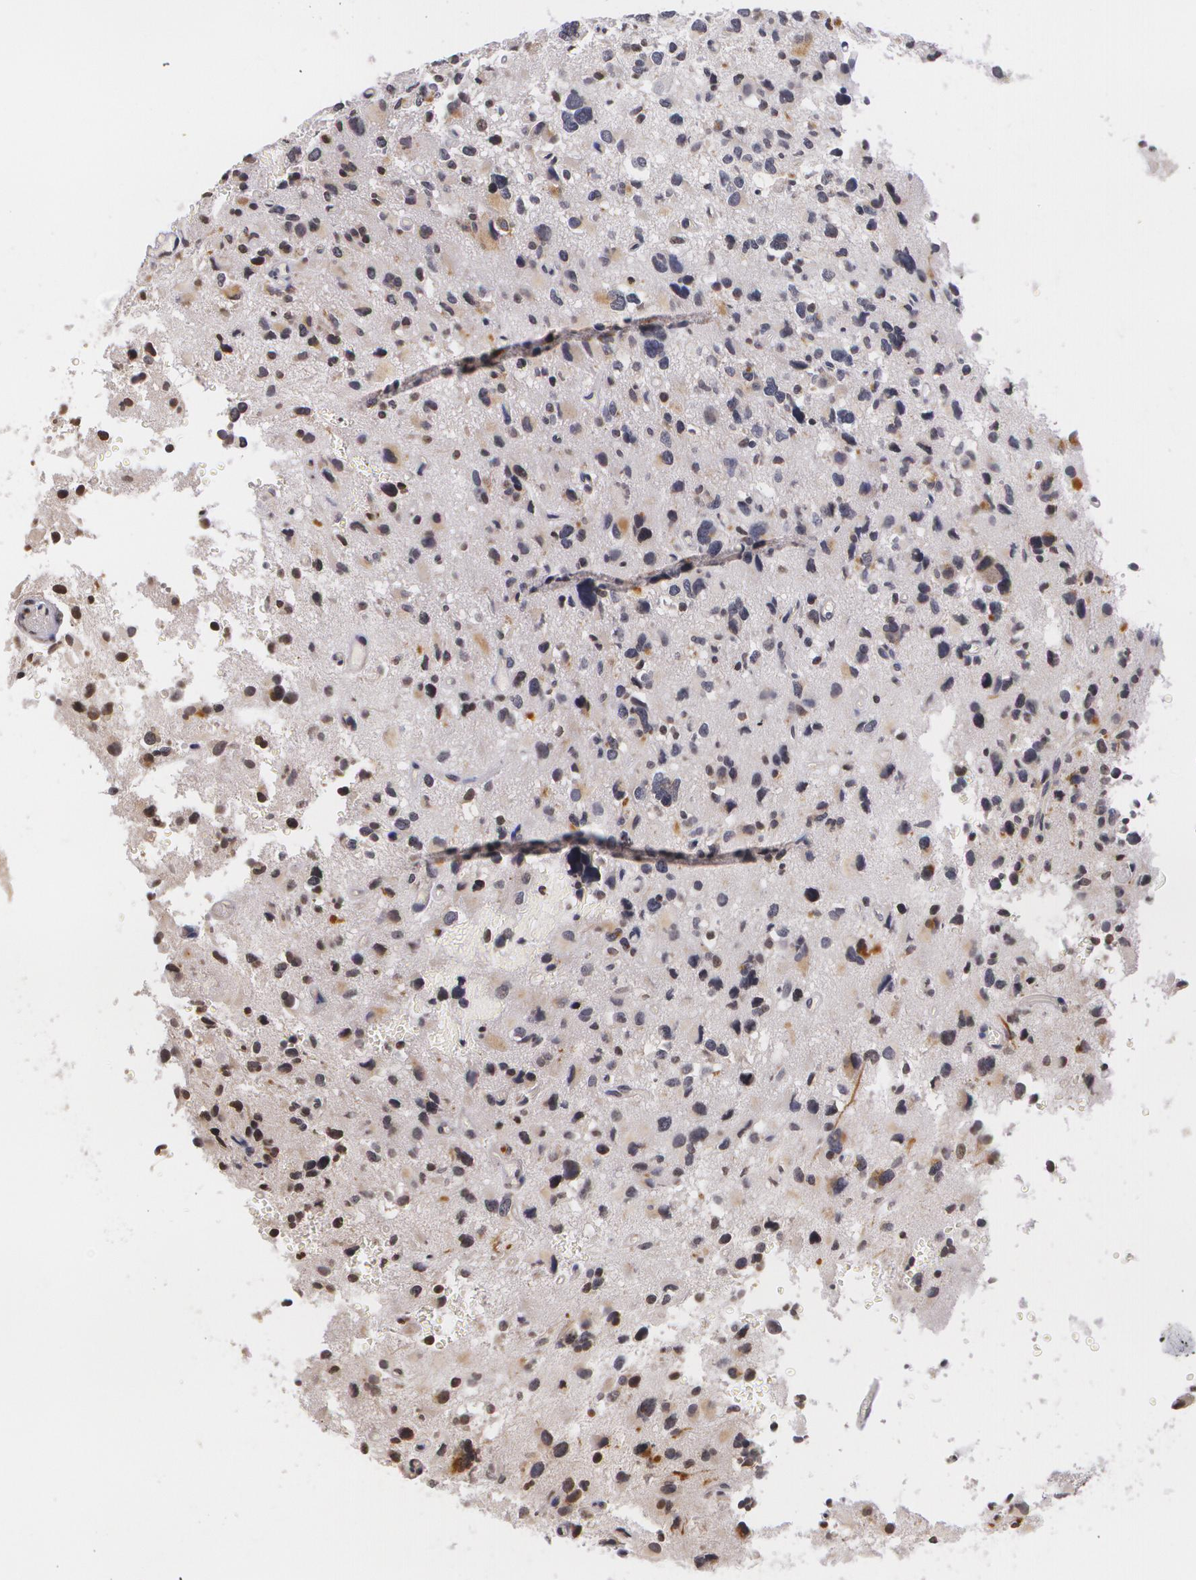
{"staining": {"intensity": "weak", "quantity": "<25%", "location": "cytoplasmic/membranous"}, "tissue": "glioma", "cell_type": "Tumor cells", "image_type": "cancer", "snomed": [{"axis": "morphology", "description": "Glioma, malignant, High grade"}, {"axis": "topography", "description": "Brain"}], "caption": "Immunohistochemistry of human glioma shows no positivity in tumor cells.", "gene": "VAV3", "patient": {"sex": "male", "age": 69}}